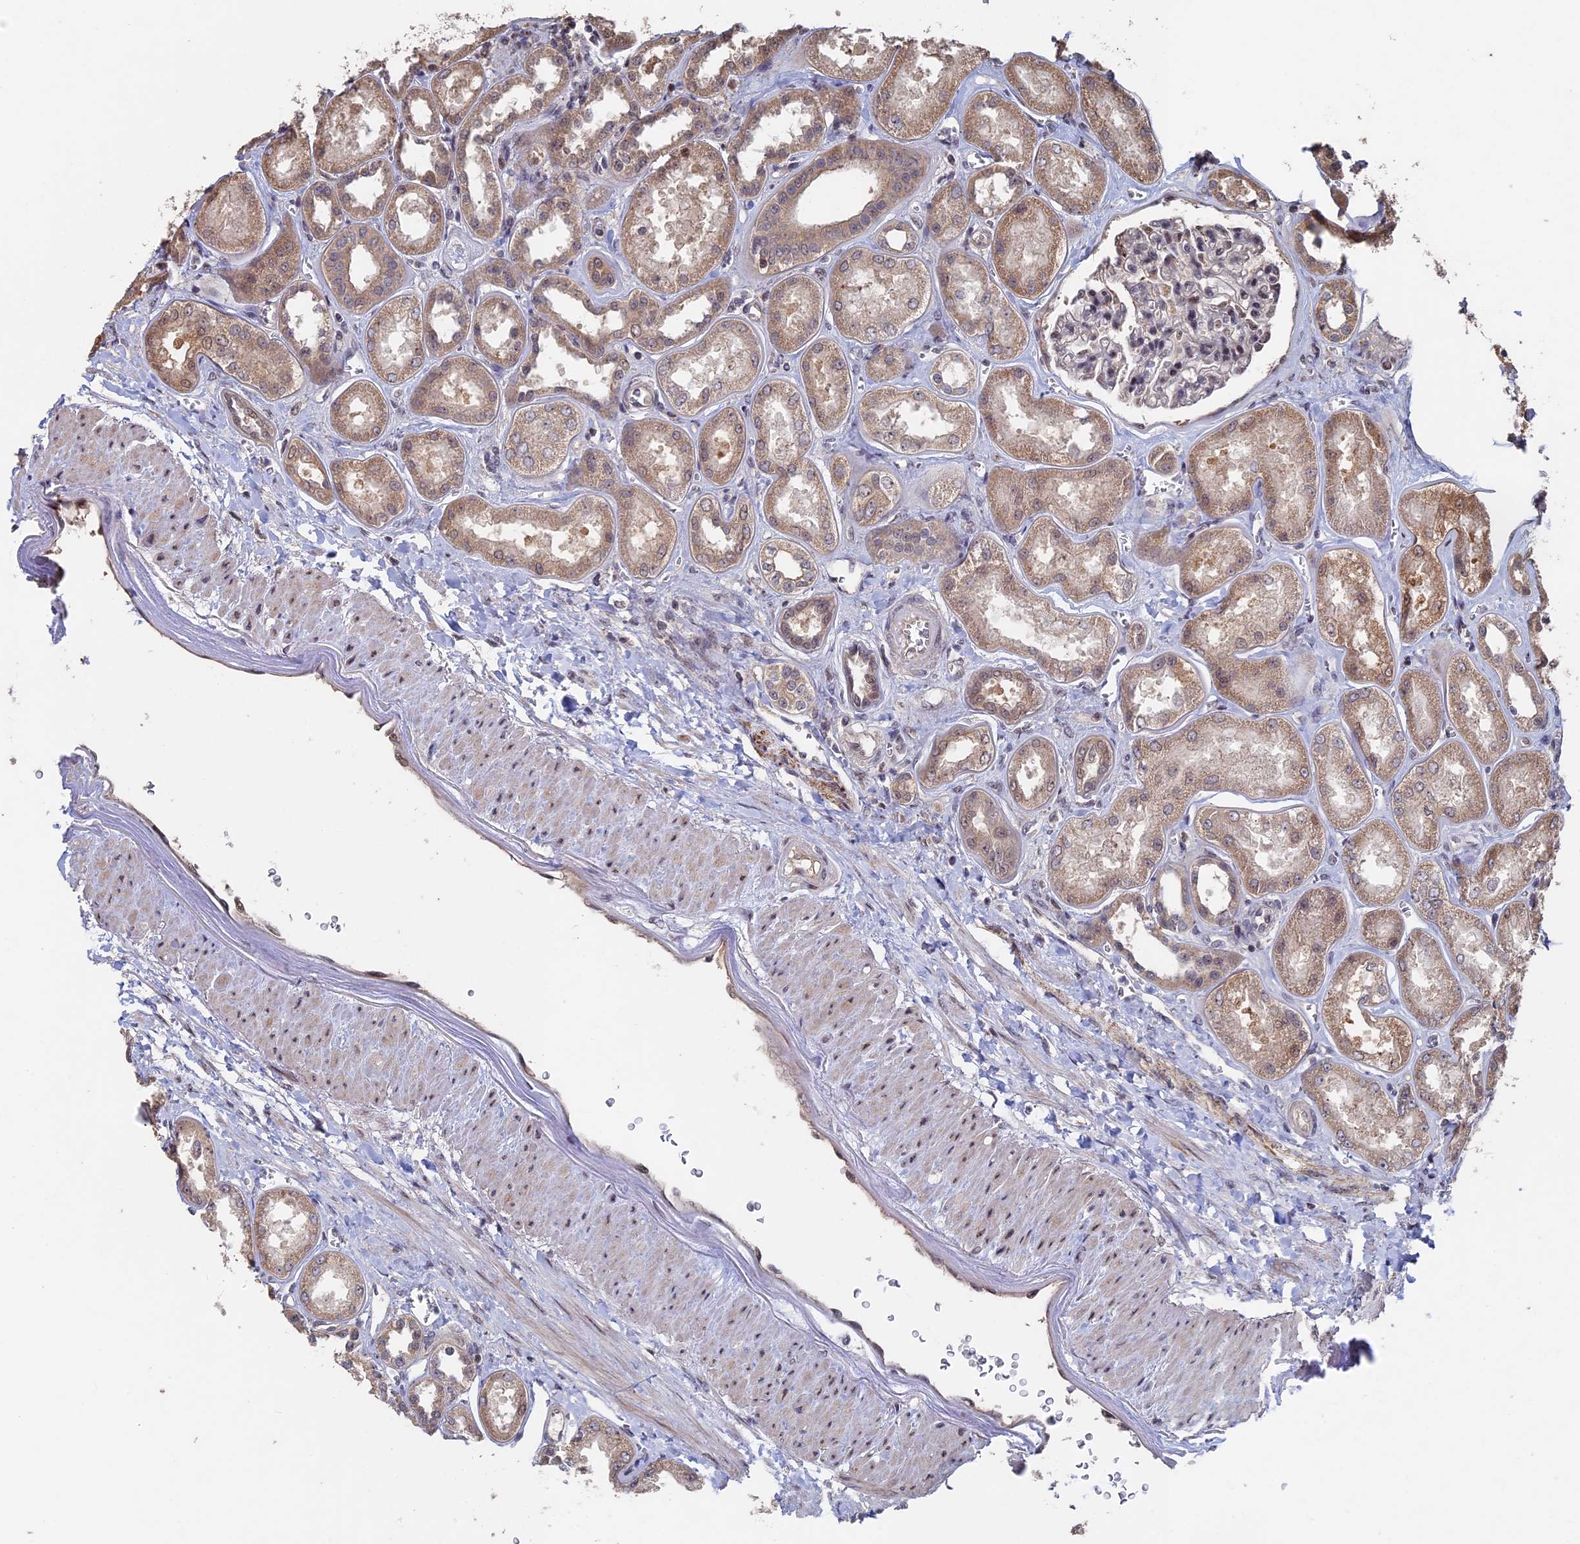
{"staining": {"intensity": "moderate", "quantity": "25%-75%", "location": "nuclear"}, "tissue": "kidney", "cell_type": "Cells in glomeruli", "image_type": "normal", "snomed": [{"axis": "morphology", "description": "Normal tissue, NOS"}, {"axis": "morphology", "description": "Adenocarcinoma, NOS"}, {"axis": "topography", "description": "Kidney"}], "caption": "Kidney stained with a brown dye displays moderate nuclear positive staining in approximately 25%-75% of cells in glomeruli.", "gene": "KIAA1328", "patient": {"sex": "female", "age": 68}}